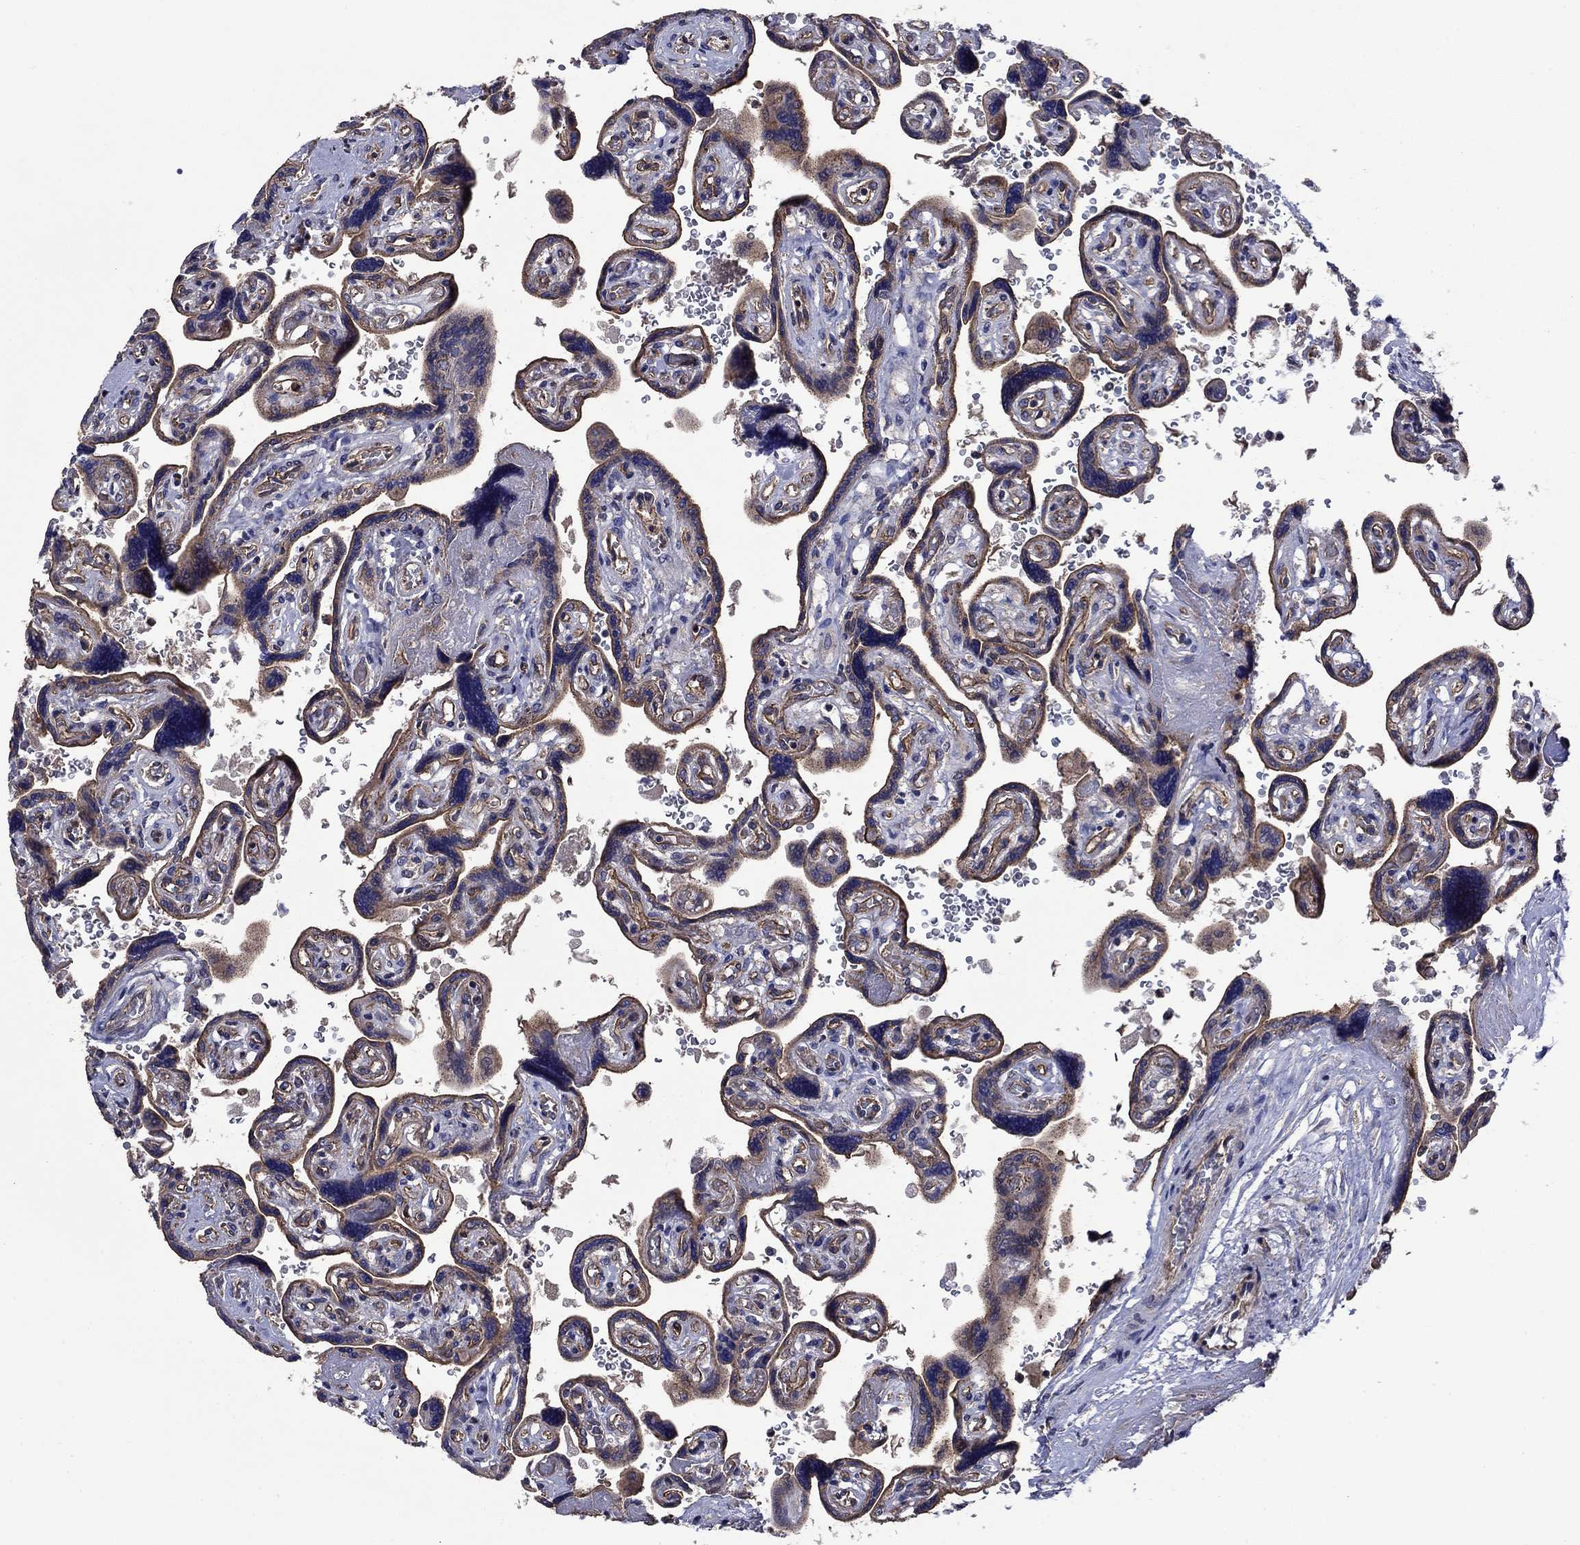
{"staining": {"intensity": "negative", "quantity": "none", "location": "none"}, "tissue": "placenta", "cell_type": "Decidual cells", "image_type": "normal", "snomed": [{"axis": "morphology", "description": "Normal tissue, NOS"}, {"axis": "topography", "description": "Placenta"}], "caption": "An image of placenta stained for a protein reveals no brown staining in decidual cells.", "gene": "KIF22", "patient": {"sex": "female", "age": 32}}